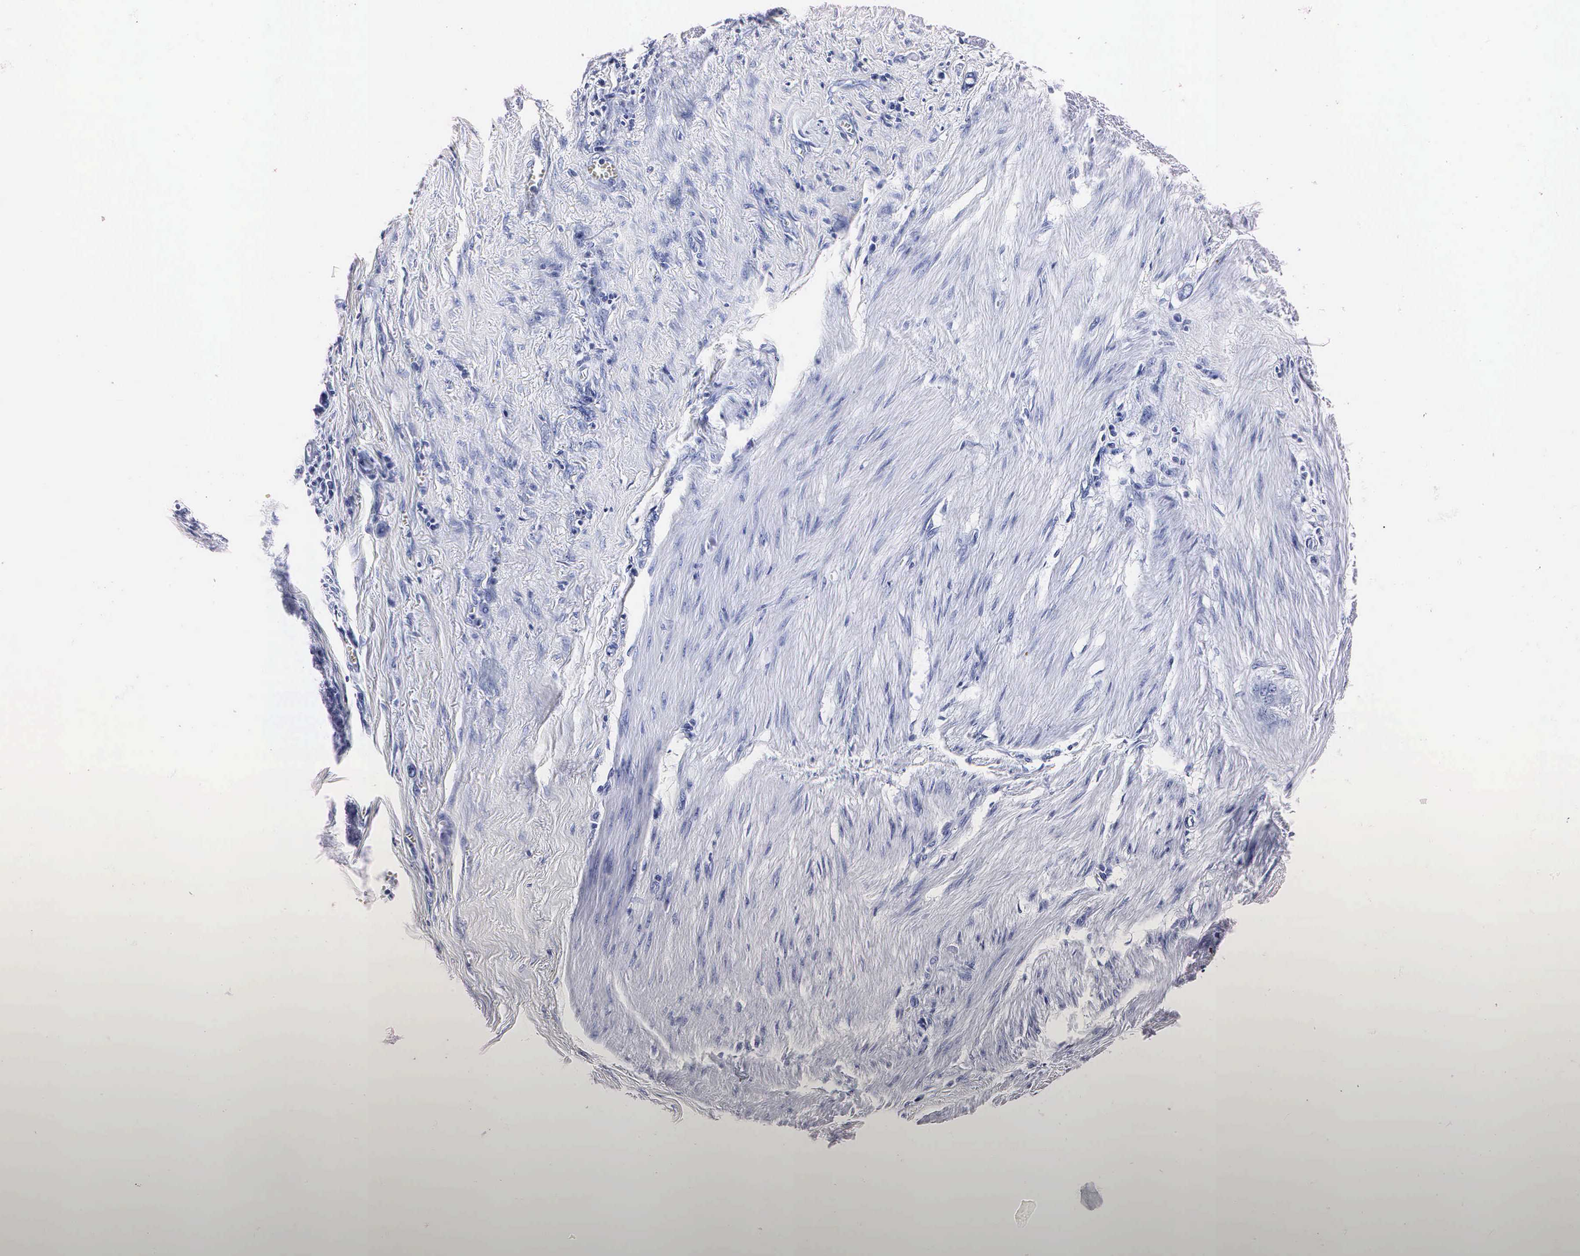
{"staining": {"intensity": "negative", "quantity": "none", "location": "none"}, "tissue": "stomach cancer", "cell_type": "Tumor cells", "image_type": "cancer", "snomed": [{"axis": "morphology", "description": "Adenocarcinoma, NOS"}, {"axis": "topography", "description": "Stomach"}], "caption": "Histopathology image shows no significant protein positivity in tumor cells of stomach adenocarcinoma. Brightfield microscopy of immunohistochemistry stained with DAB (brown) and hematoxylin (blue), captured at high magnification.", "gene": "MB", "patient": {"sex": "male", "age": 78}}